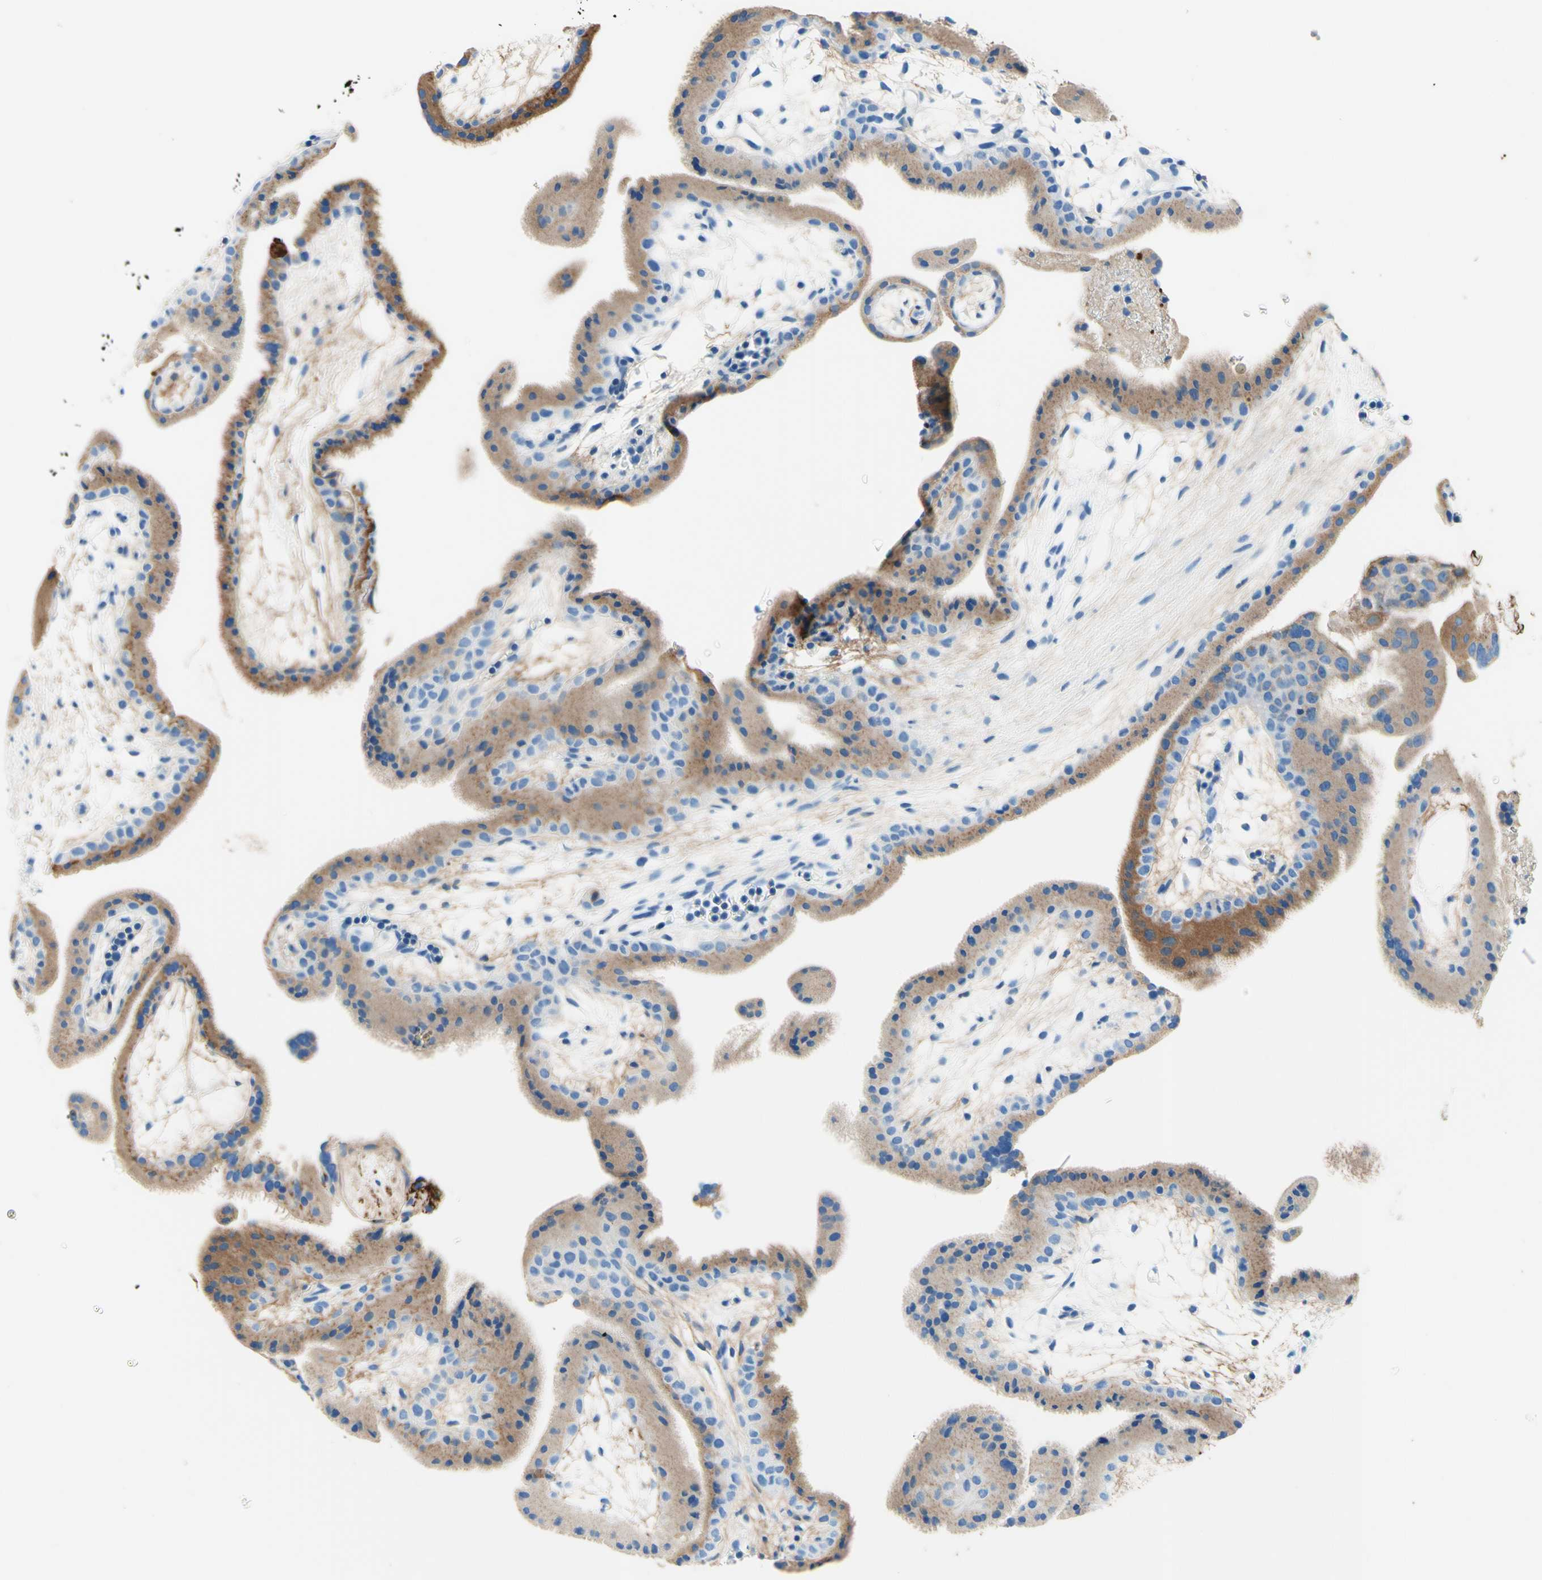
{"staining": {"intensity": "weak", "quantity": "25%-75%", "location": "cytoplasmic/membranous"}, "tissue": "placenta", "cell_type": "Trophoblastic cells", "image_type": "normal", "snomed": [{"axis": "morphology", "description": "Normal tissue, NOS"}, {"axis": "topography", "description": "Placenta"}], "caption": "Placenta stained with immunohistochemistry displays weak cytoplasmic/membranous positivity in approximately 25%-75% of trophoblastic cells. The staining is performed using DAB brown chromogen to label protein expression. The nuclei are counter-stained blue using hematoxylin.", "gene": "MFAP5", "patient": {"sex": "female", "age": 19}}